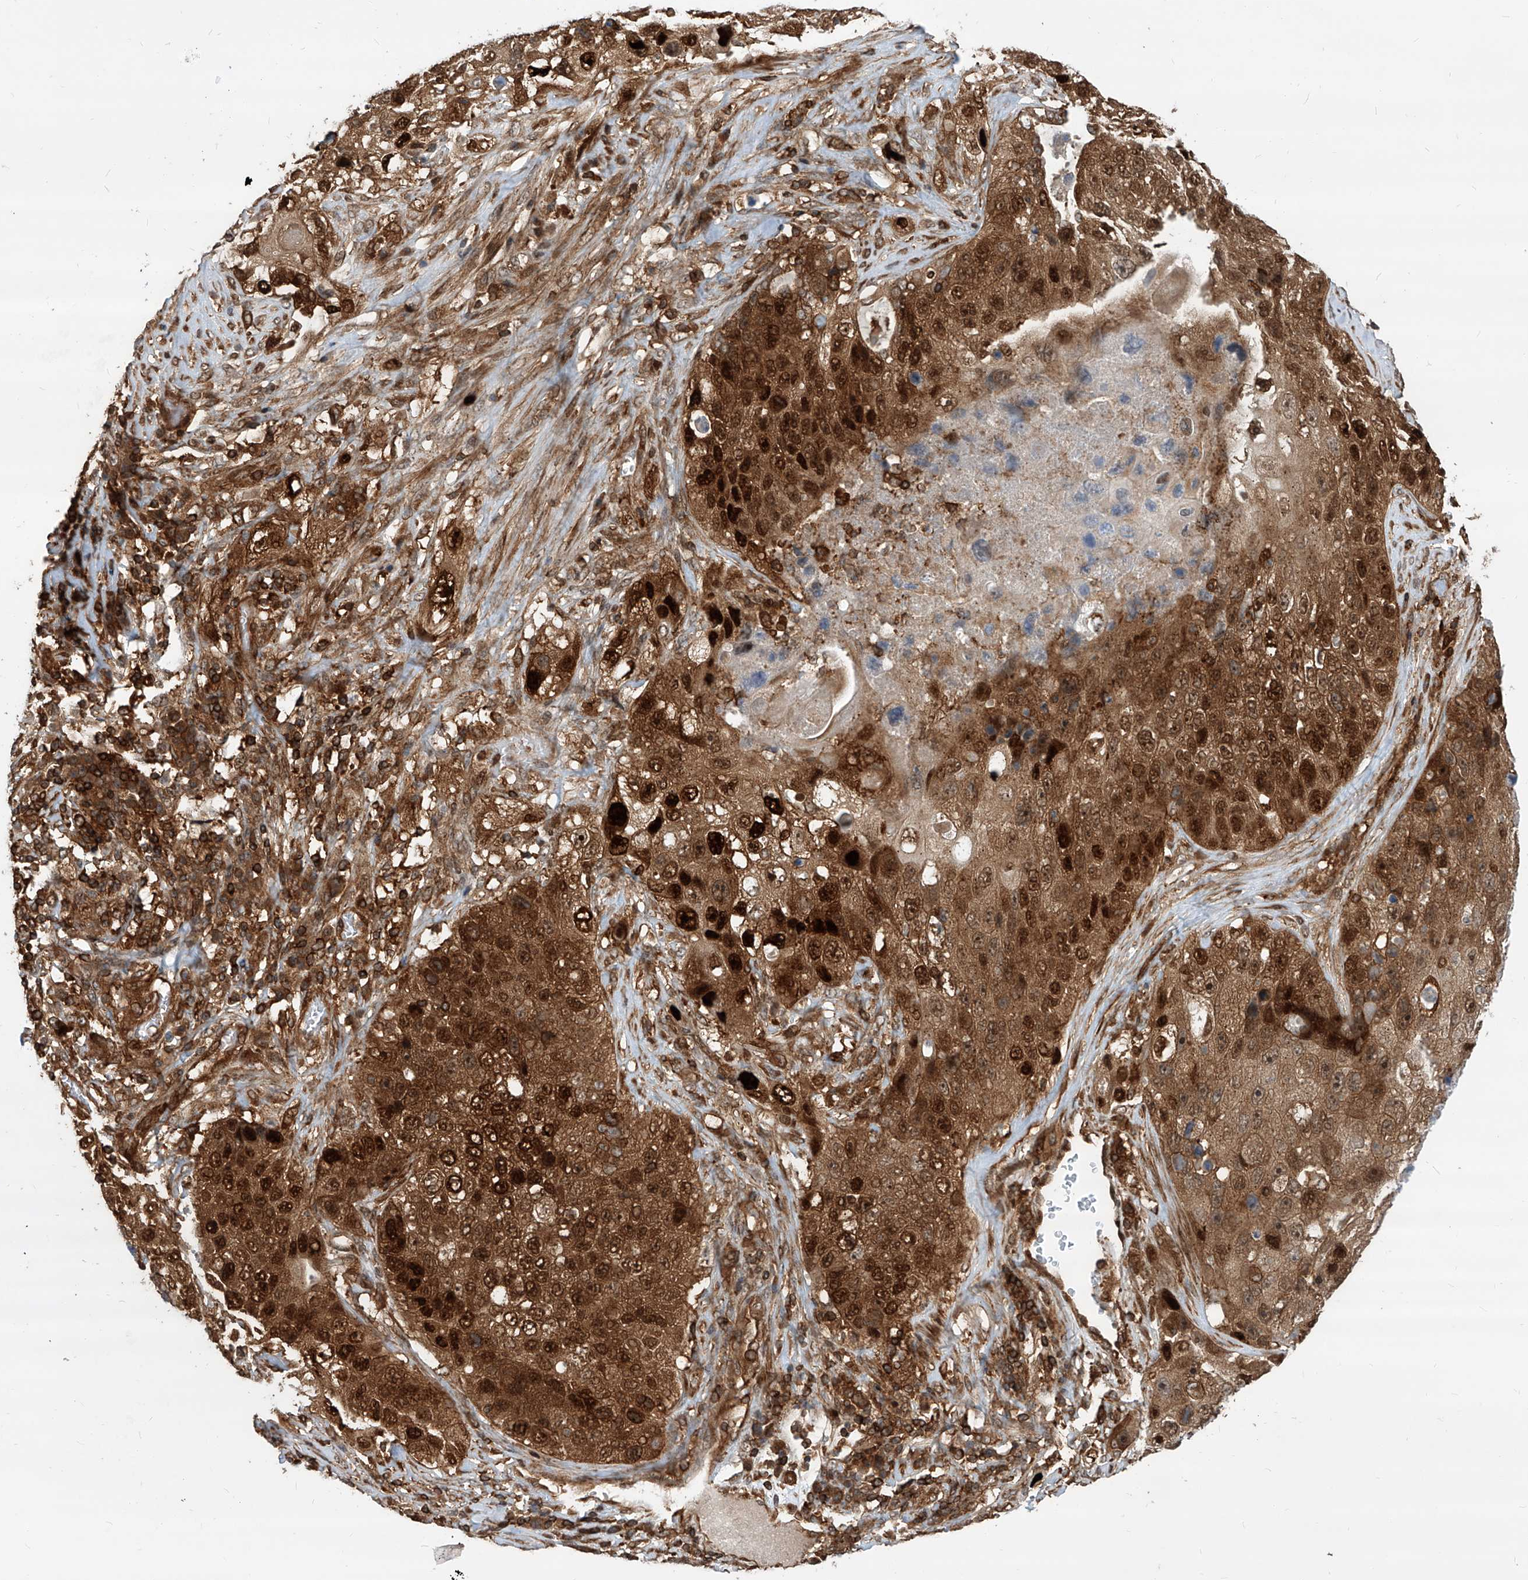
{"staining": {"intensity": "strong", "quantity": ">75%", "location": "cytoplasmic/membranous,nuclear"}, "tissue": "lung cancer", "cell_type": "Tumor cells", "image_type": "cancer", "snomed": [{"axis": "morphology", "description": "Squamous cell carcinoma, NOS"}, {"axis": "topography", "description": "Lung"}], "caption": "High-power microscopy captured an IHC micrograph of lung cancer (squamous cell carcinoma), revealing strong cytoplasmic/membranous and nuclear positivity in about >75% of tumor cells.", "gene": "MAGED2", "patient": {"sex": "male", "age": 61}}